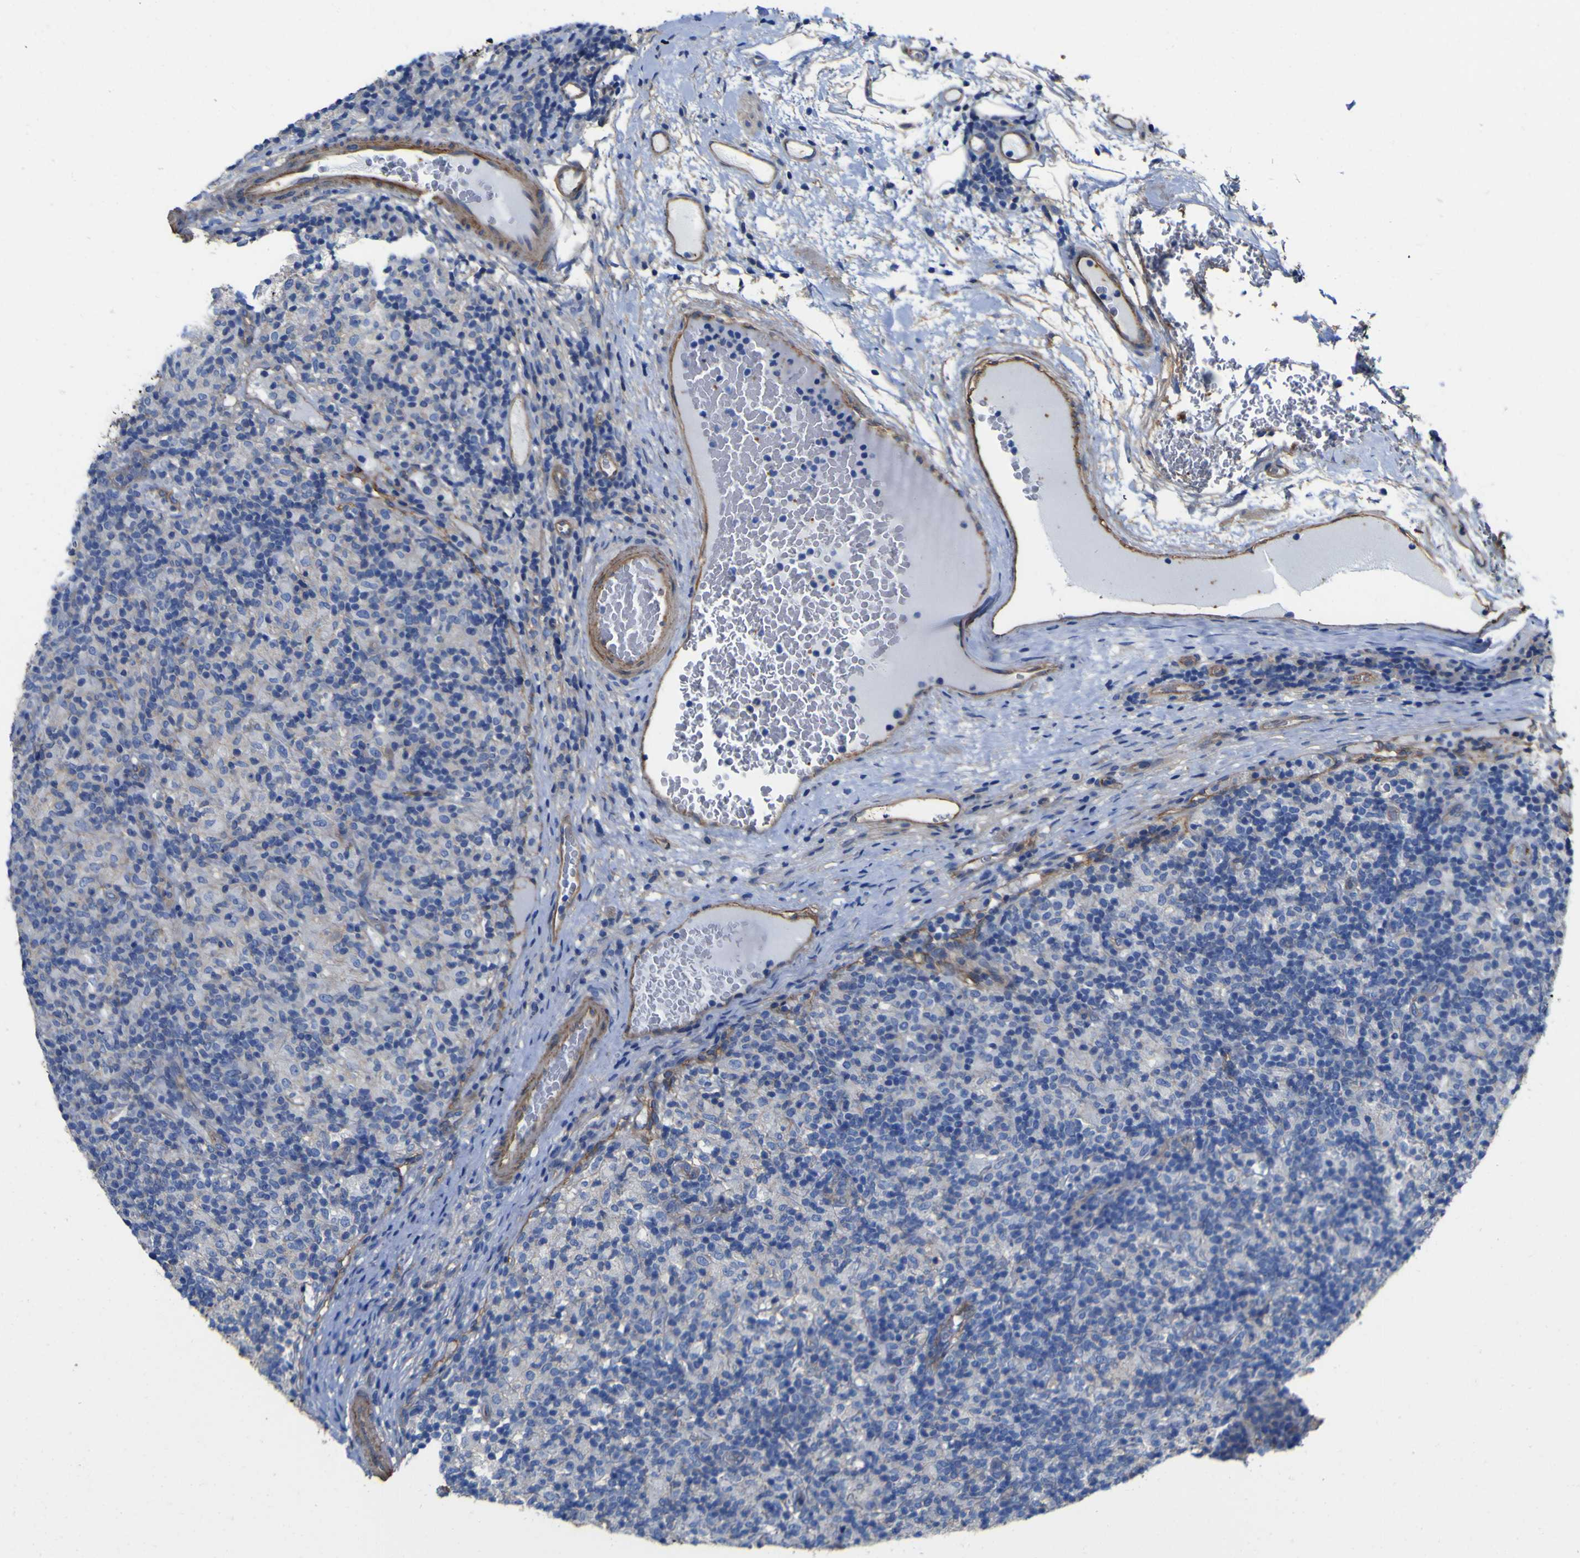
{"staining": {"intensity": "negative", "quantity": "none", "location": "none"}, "tissue": "lymphoma", "cell_type": "Tumor cells", "image_type": "cancer", "snomed": [{"axis": "morphology", "description": "Hodgkin's disease, NOS"}, {"axis": "topography", "description": "Lymph node"}], "caption": "Immunohistochemistry photomicrograph of human Hodgkin's disease stained for a protein (brown), which demonstrates no expression in tumor cells.", "gene": "CD151", "patient": {"sex": "male", "age": 70}}